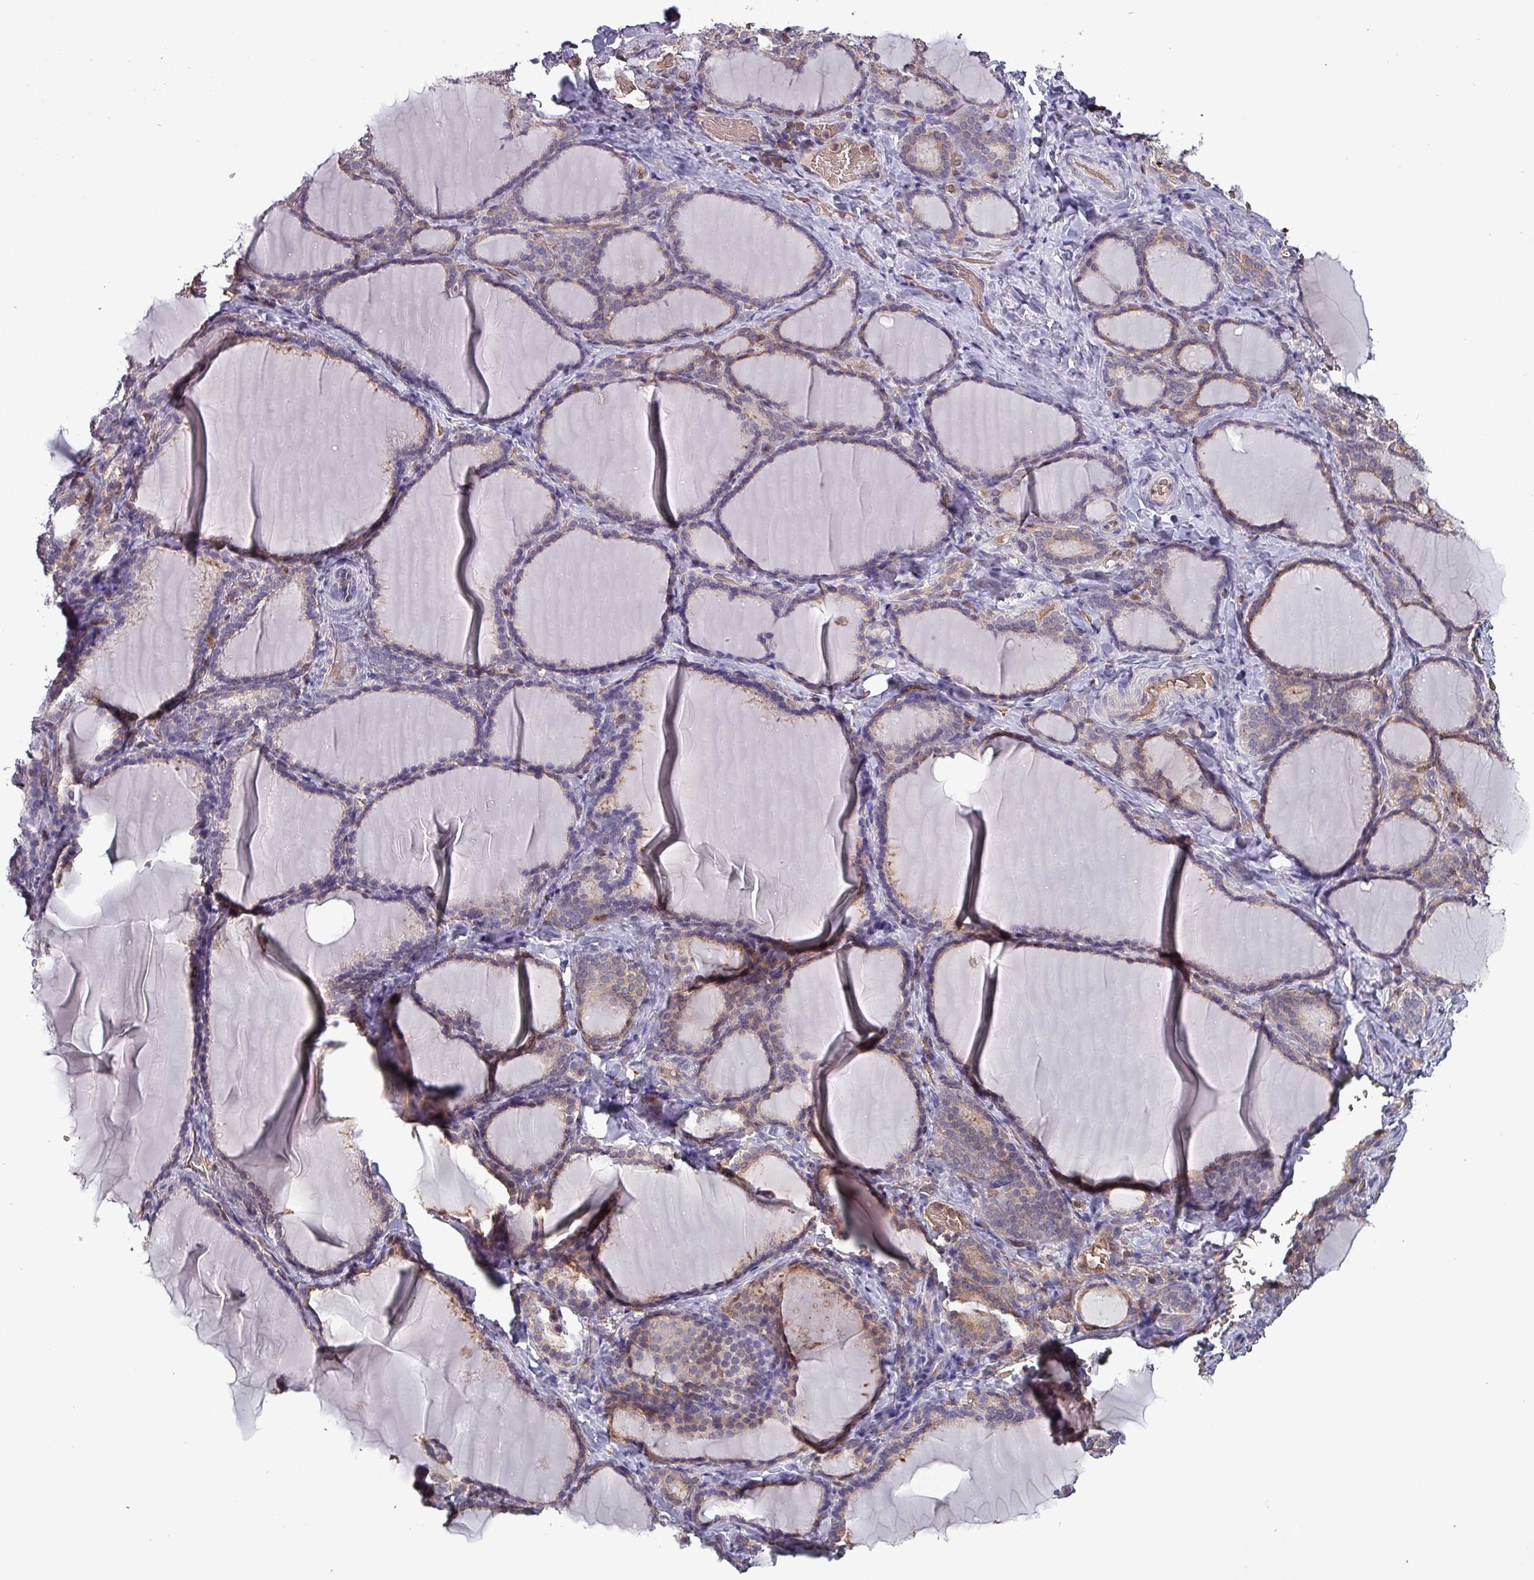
{"staining": {"intensity": "weak", "quantity": "25%-75%", "location": "cytoplasmic/membranous"}, "tissue": "thyroid gland", "cell_type": "Glandular cells", "image_type": "normal", "snomed": [{"axis": "morphology", "description": "Normal tissue, NOS"}, {"axis": "topography", "description": "Thyroid gland"}], "caption": "Weak cytoplasmic/membranous positivity for a protein is appreciated in approximately 25%-75% of glandular cells of benign thyroid gland using IHC.", "gene": "PSMB8", "patient": {"sex": "female", "age": 31}}